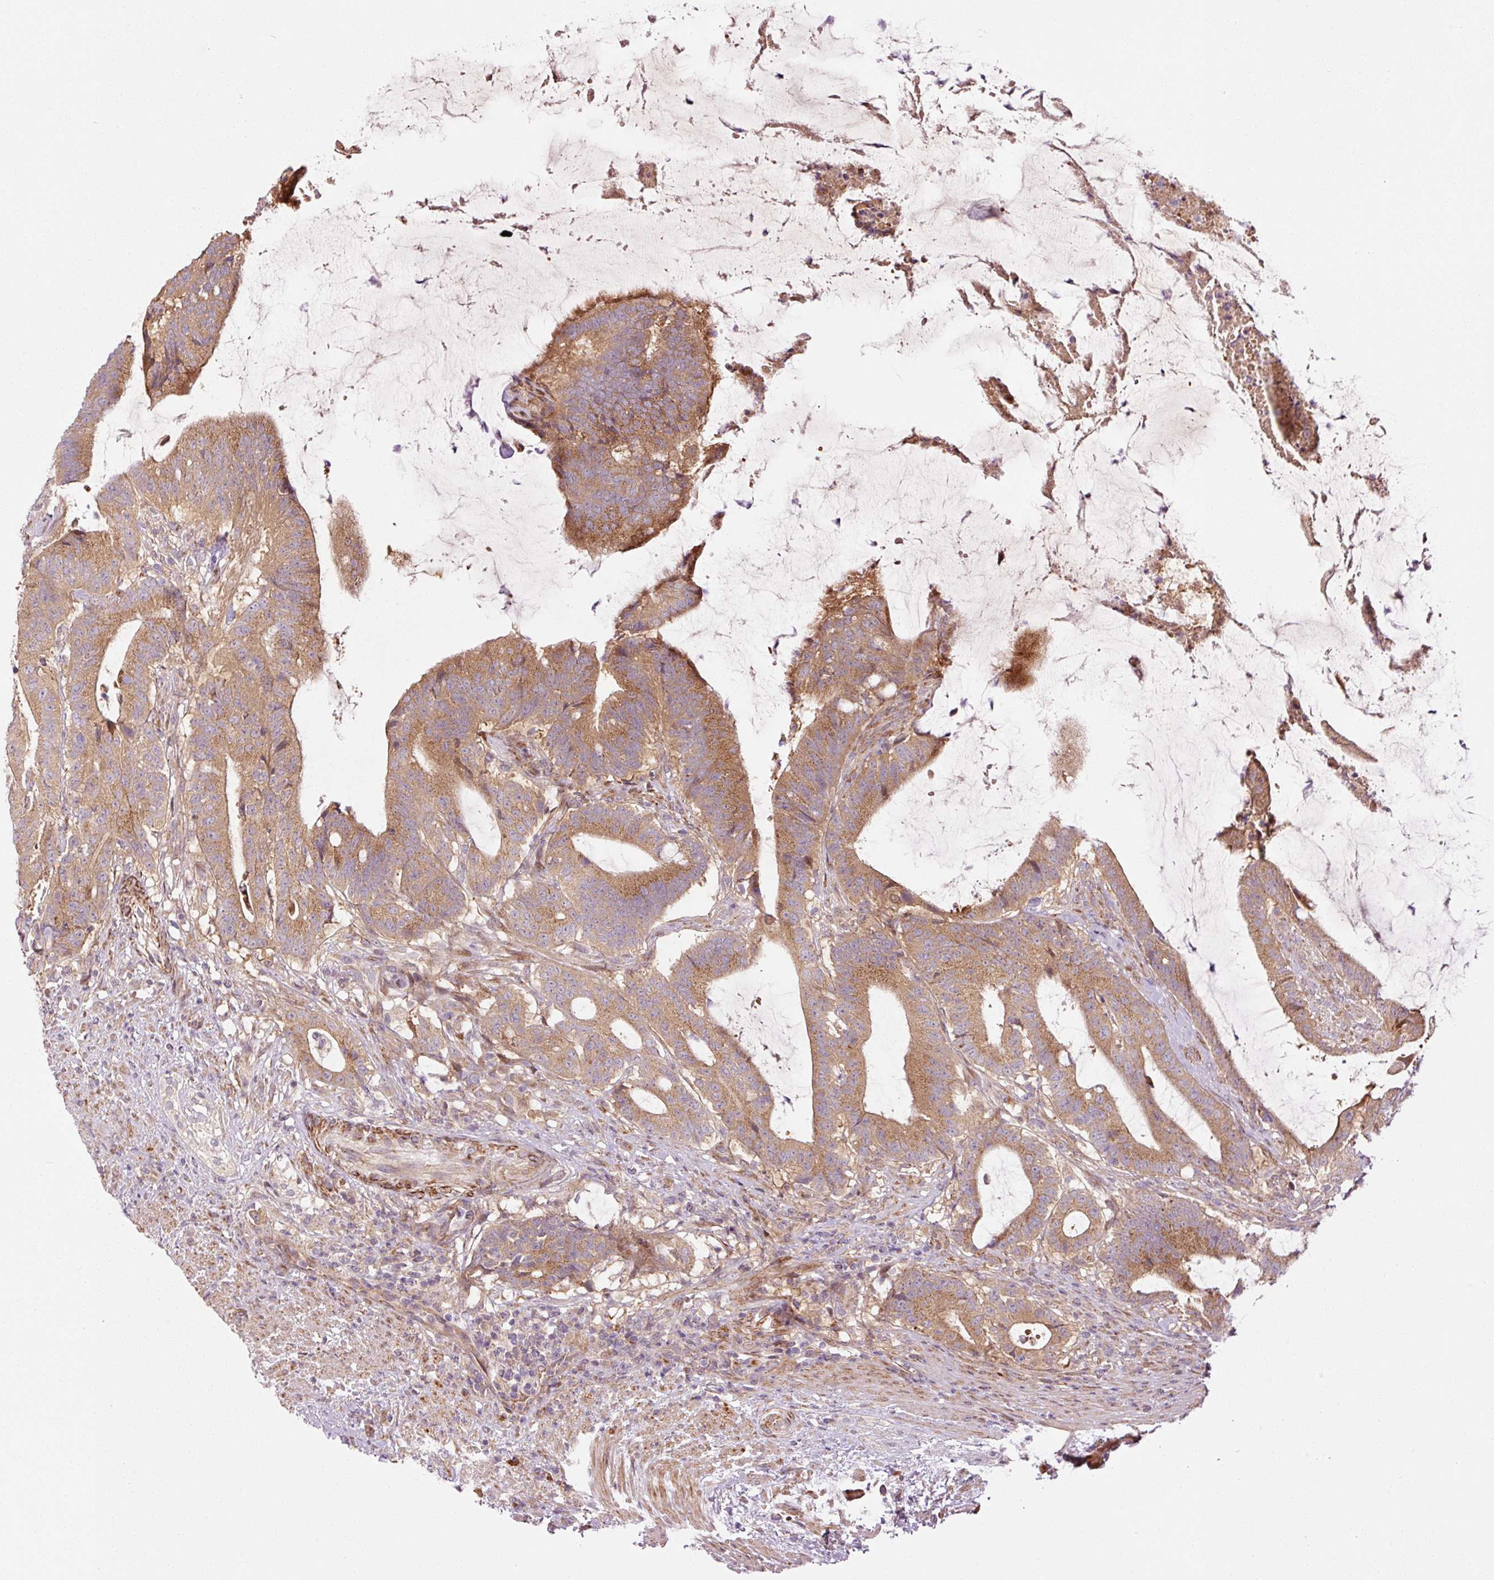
{"staining": {"intensity": "moderate", "quantity": ">75%", "location": "cytoplasmic/membranous"}, "tissue": "colorectal cancer", "cell_type": "Tumor cells", "image_type": "cancer", "snomed": [{"axis": "morphology", "description": "Adenocarcinoma, NOS"}, {"axis": "topography", "description": "Colon"}], "caption": "Brown immunohistochemical staining in human colorectal cancer reveals moderate cytoplasmic/membranous staining in approximately >75% of tumor cells.", "gene": "PPP1R14B", "patient": {"sex": "female", "age": 43}}